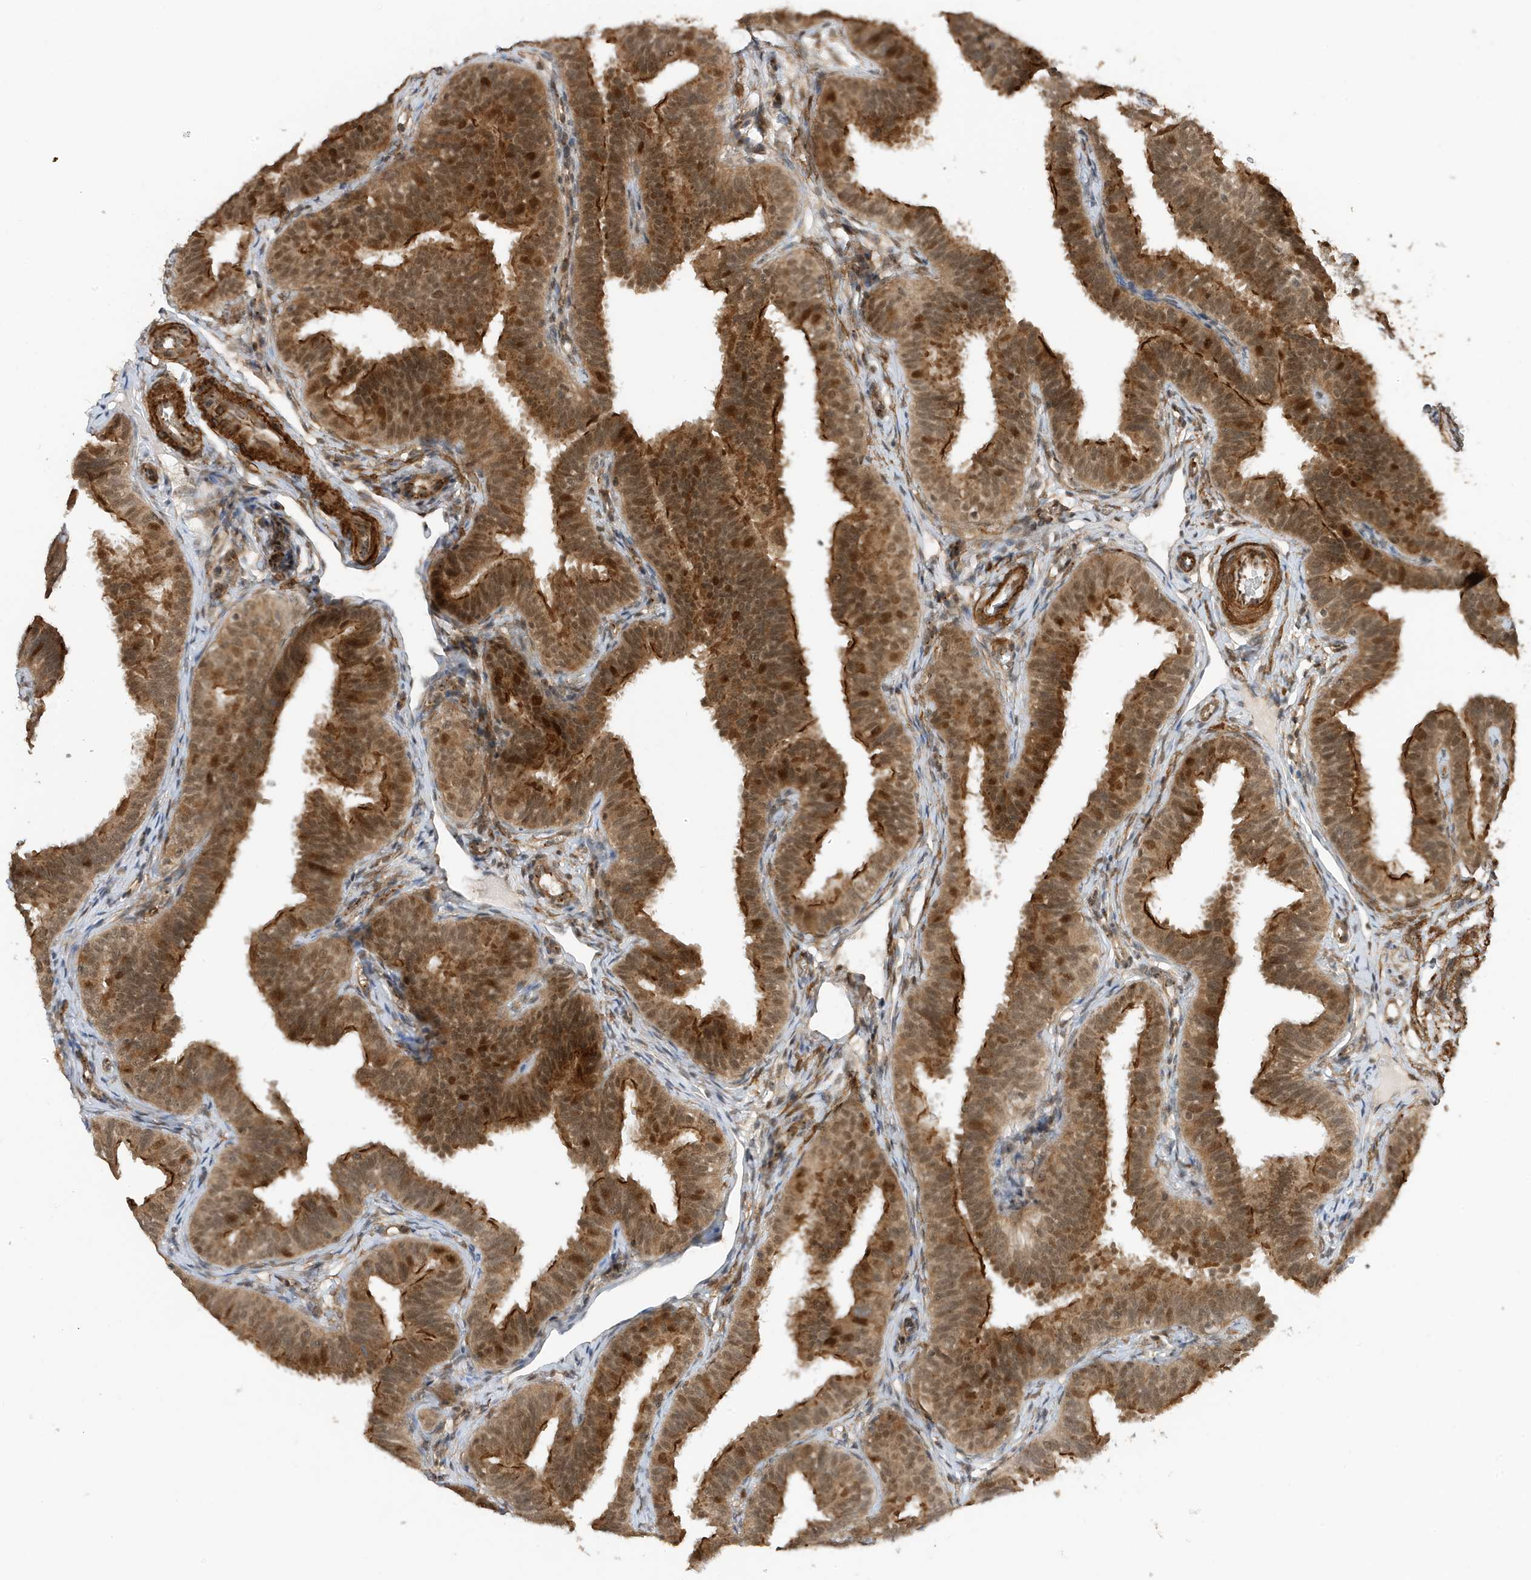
{"staining": {"intensity": "strong", "quantity": "25%-75%", "location": "cytoplasmic/membranous,nuclear"}, "tissue": "fallopian tube", "cell_type": "Glandular cells", "image_type": "normal", "snomed": [{"axis": "morphology", "description": "Normal tissue, NOS"}, {"axis": "topography", "description": "Fallopian tube"}], "caption": "Human fallopian tube stained with a brown dye shows strong cytoplasmic/membranous,nuclear positive expression in about 25%-75% of glandular cells.", "gene": "MAST3", "patient": {"sex": "female", "age": 35}}